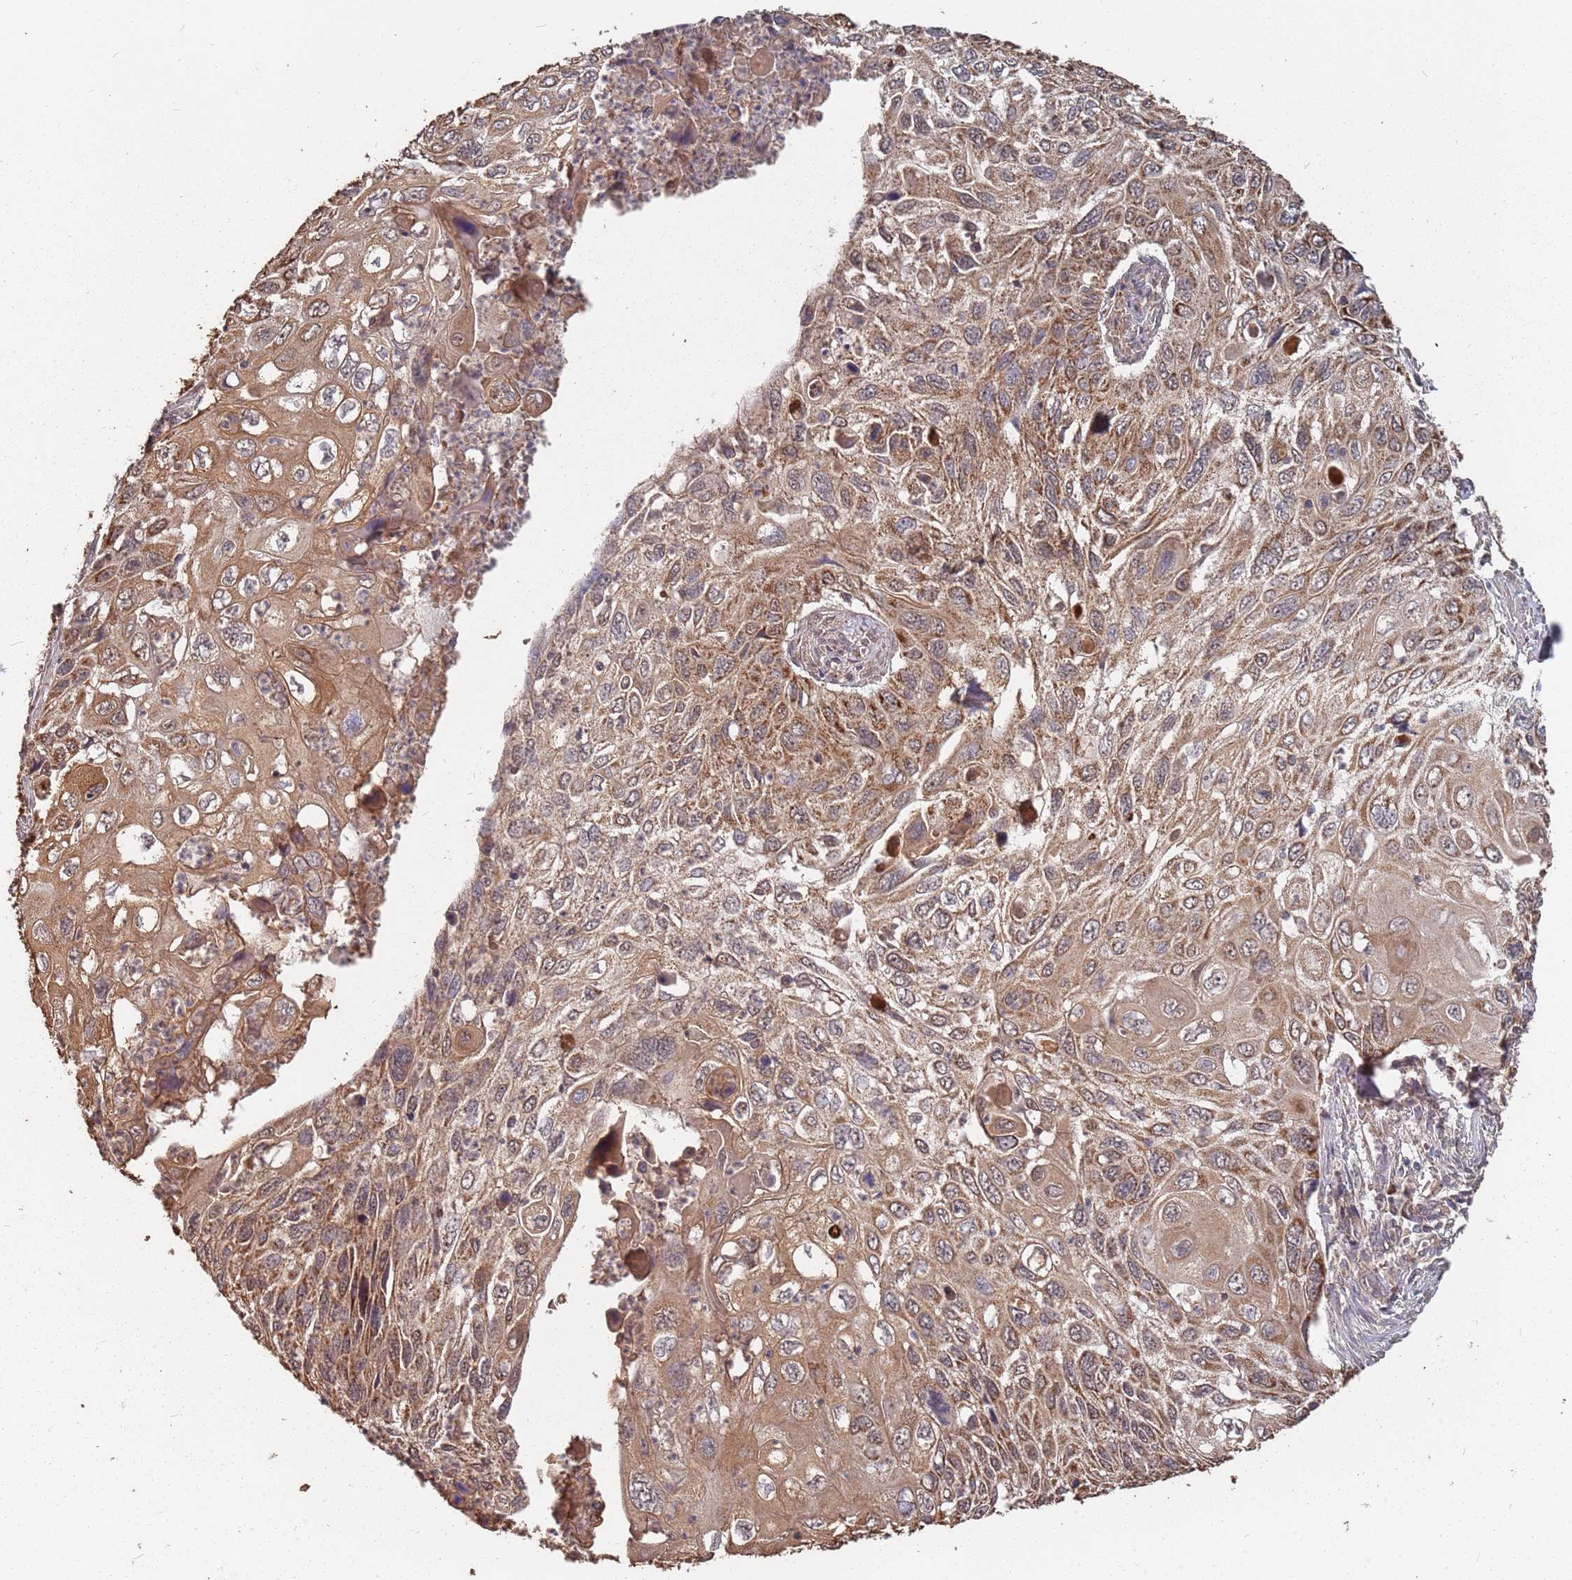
{"staining": {"intensity": "moderate", "quantity": ">75%", "location": "cytoplasmic/membranous"}, "tissue": "cervical cancer", "cell_type": "Tumor cells", "image_type": "cancer", "snomed": [{"axis": "morphology", "description": "Squamous cell carcinoma, NOS"}, {"axis": "topography", "description": "Cervix"}], "caption": "A high-resolution micrograph shows IHC staining of cervical cancer, which demonstrates moderate cytoplasmic/membranous staining in about >75% of tumor cells. (DAB (3,3'-diaminobenzidine) = brown stain, brightfield microscopy at high magnification).", "gene": "PRORP", "patient": {"sex": "female", "age": 70}}